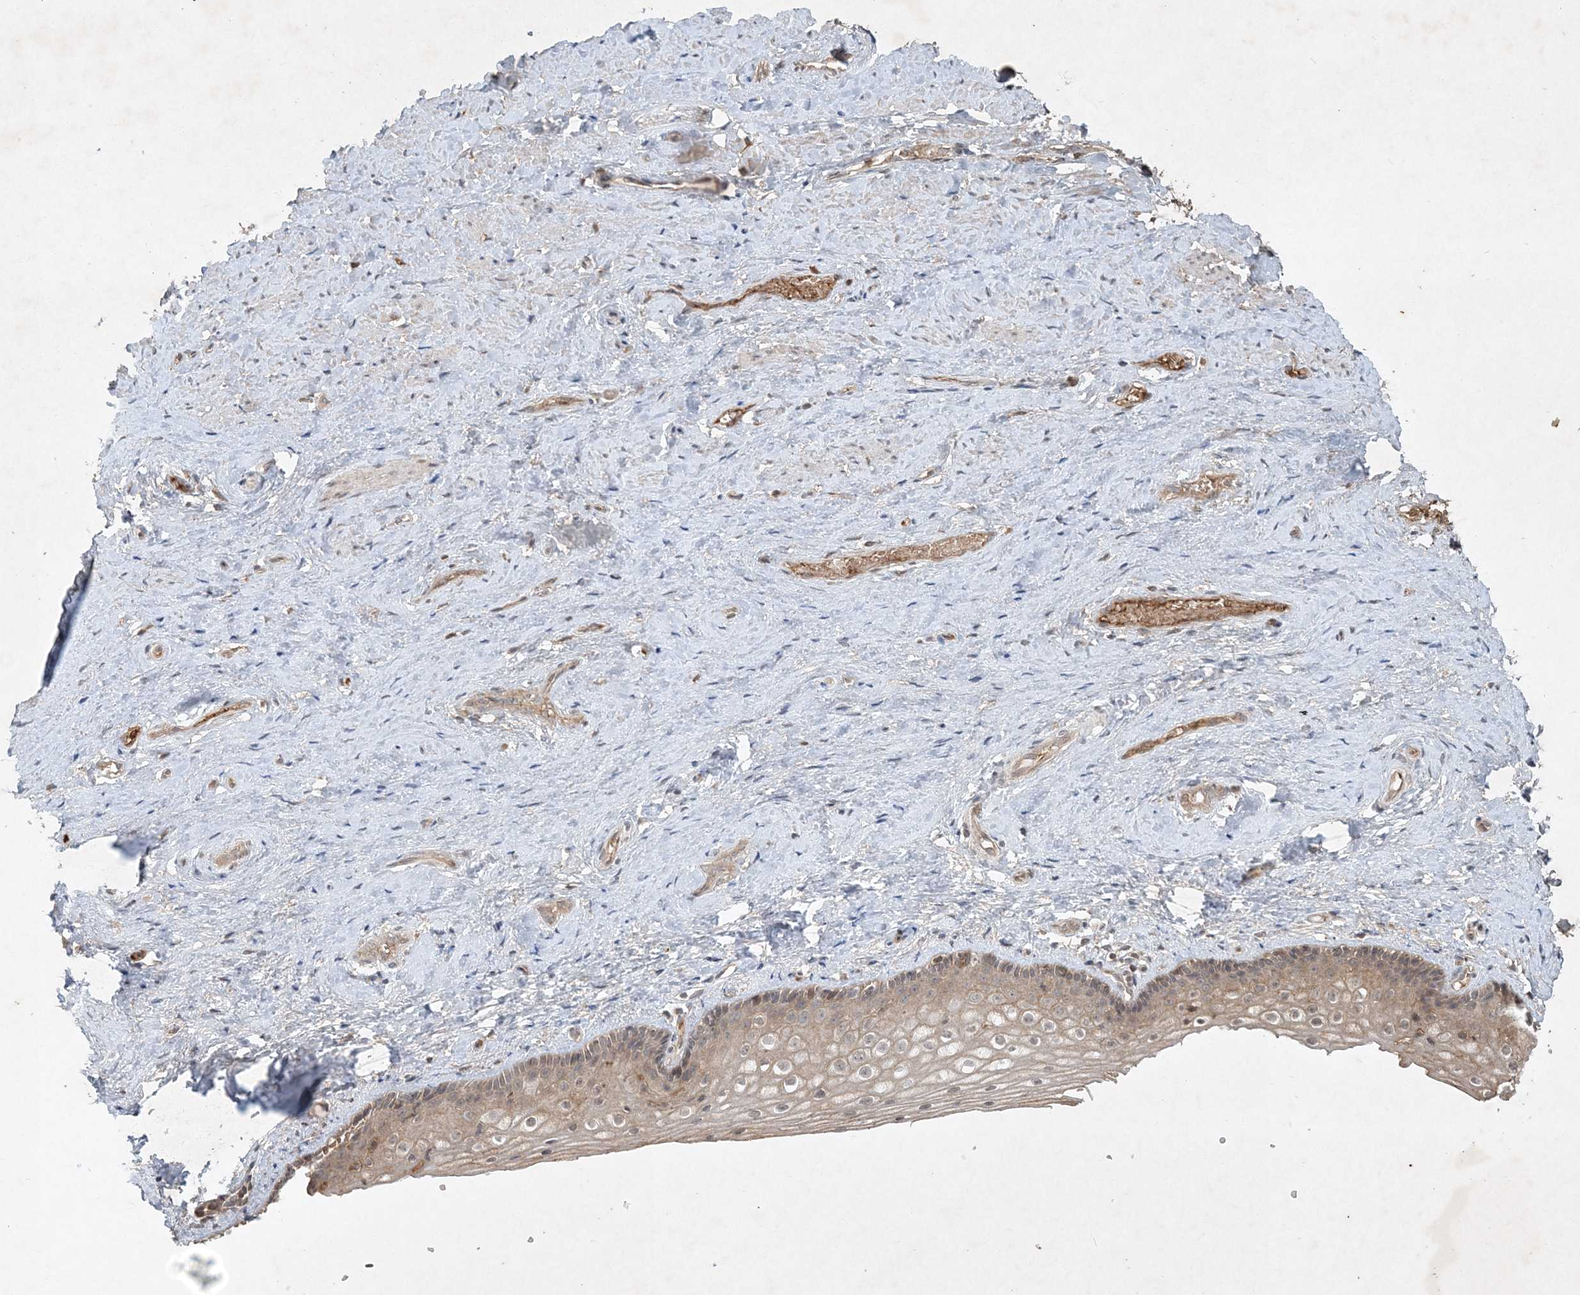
{"staining": {"intensity": "weak", "quantity": "25%-75%", "location": "cytoplasmic/membranous"}, "tissue": "vagina", "cell_type": "Squamous epithelial cells", "image_type": "normal", "snomed": [{"axis": "morphology", "description": "Normal tissue, NOS"}, {"axis": "topography", "description": "Vagina"}], "caption": "Protein expression analysis of normal vagina exhibits weak cytoplasmic/membranous expression in approximately 25%-75% of squamous epithelial cells.", "gene": "TNFAIP6", "patient": {"sex": "female", "age": 46}}